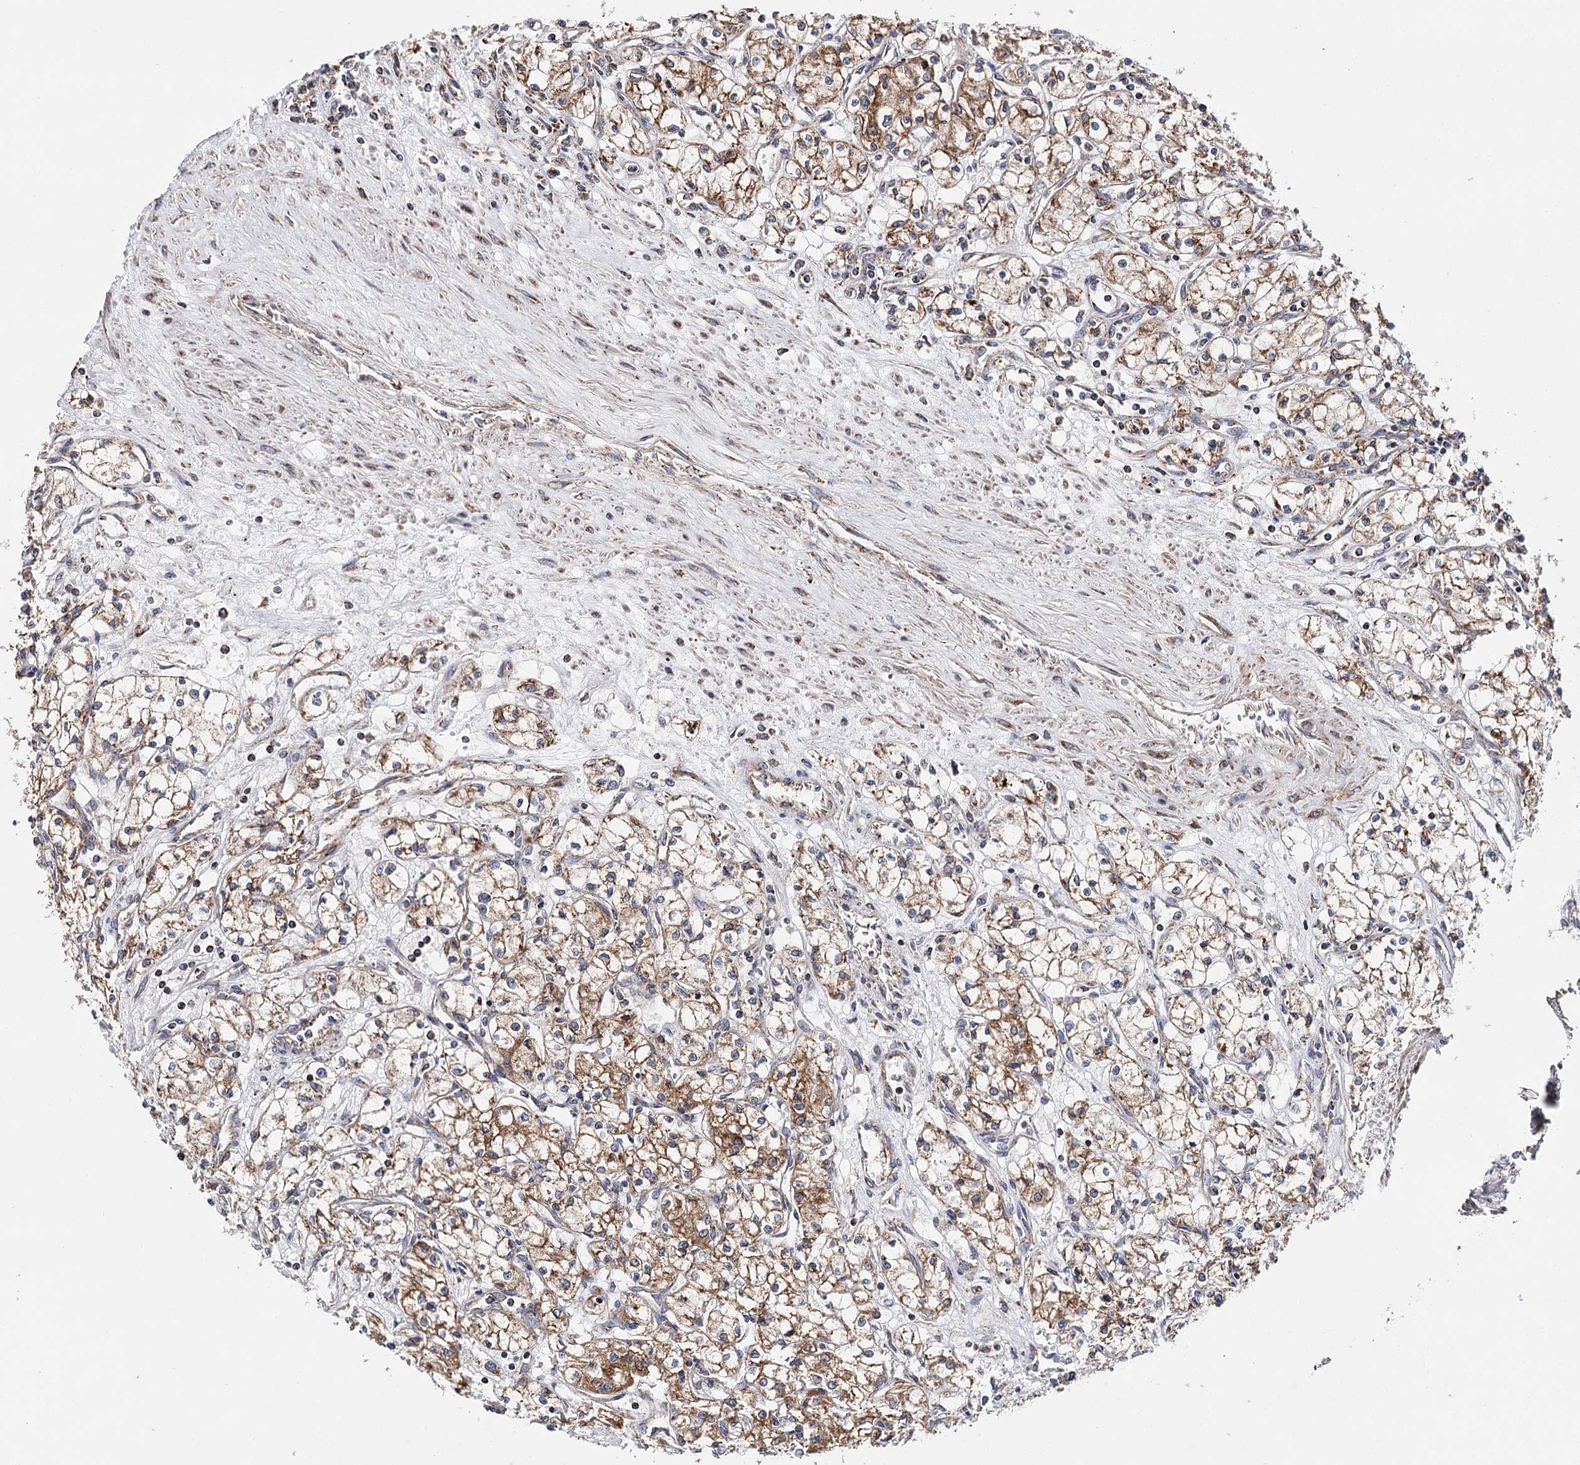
{"staining": {"intensity": "moderate", "quantity": ">75%", "location": "cytoplasmic/membranous"}, "tissue": "renal cancer", "cell_type": "Tumor cells", "image_type": "cancer", "snomed": [{"axis": "morphology", "description": "Adenocarcinoma, NOS"}, {"axis": "topography", "description": "Kidney"}], "caption": "This micrograph exhibits immunohistochemistry (IHC) staining of adenocarcinoma (renal), with medium moderate cytoplasmic/membranous staining in about >75% of tumor cells.", "gene": "CFAP46", "patient": {"sex": "male", "age": 59}}